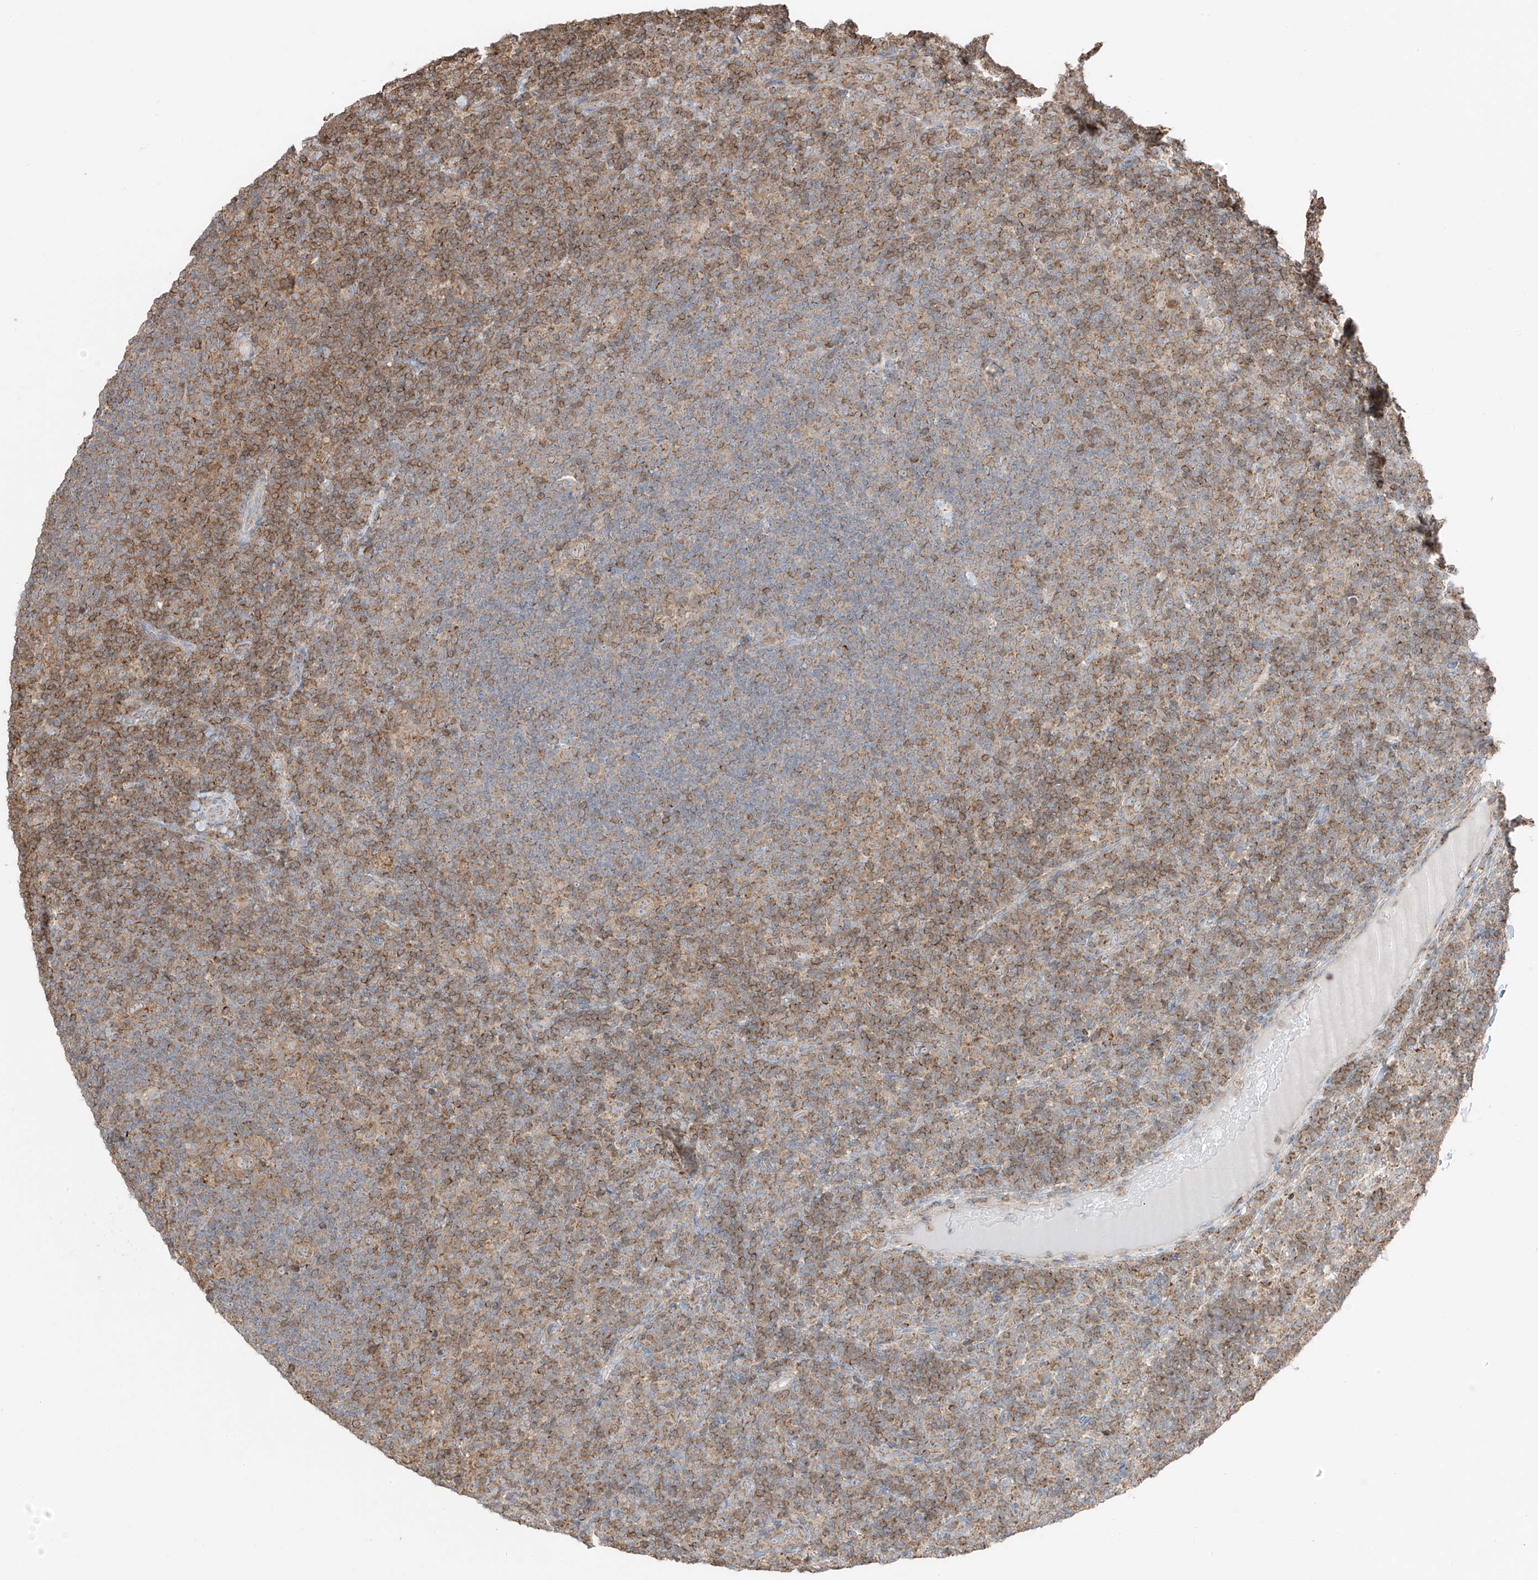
{"staining": {"intensity": "weak", "quantity": ">75%", "location": "cytoplasmic/membranous"}, "tissue": "lymphoma", "cell_type": "Tumor cells", "image_type": "cancer", "snomed": [{"axis": "morphology", "description": "Hodgkin's disease, NOS"}, {"axis": "topography", "description": "Lymph node"}], "caption": "A histopathology image of Hodgkin's disease stained for a protein shows weak cytoplasmic/membranous brown staining in tumor cells.", "gene": "ETHE1", "patient": {"sex": "female", "age": 57}}